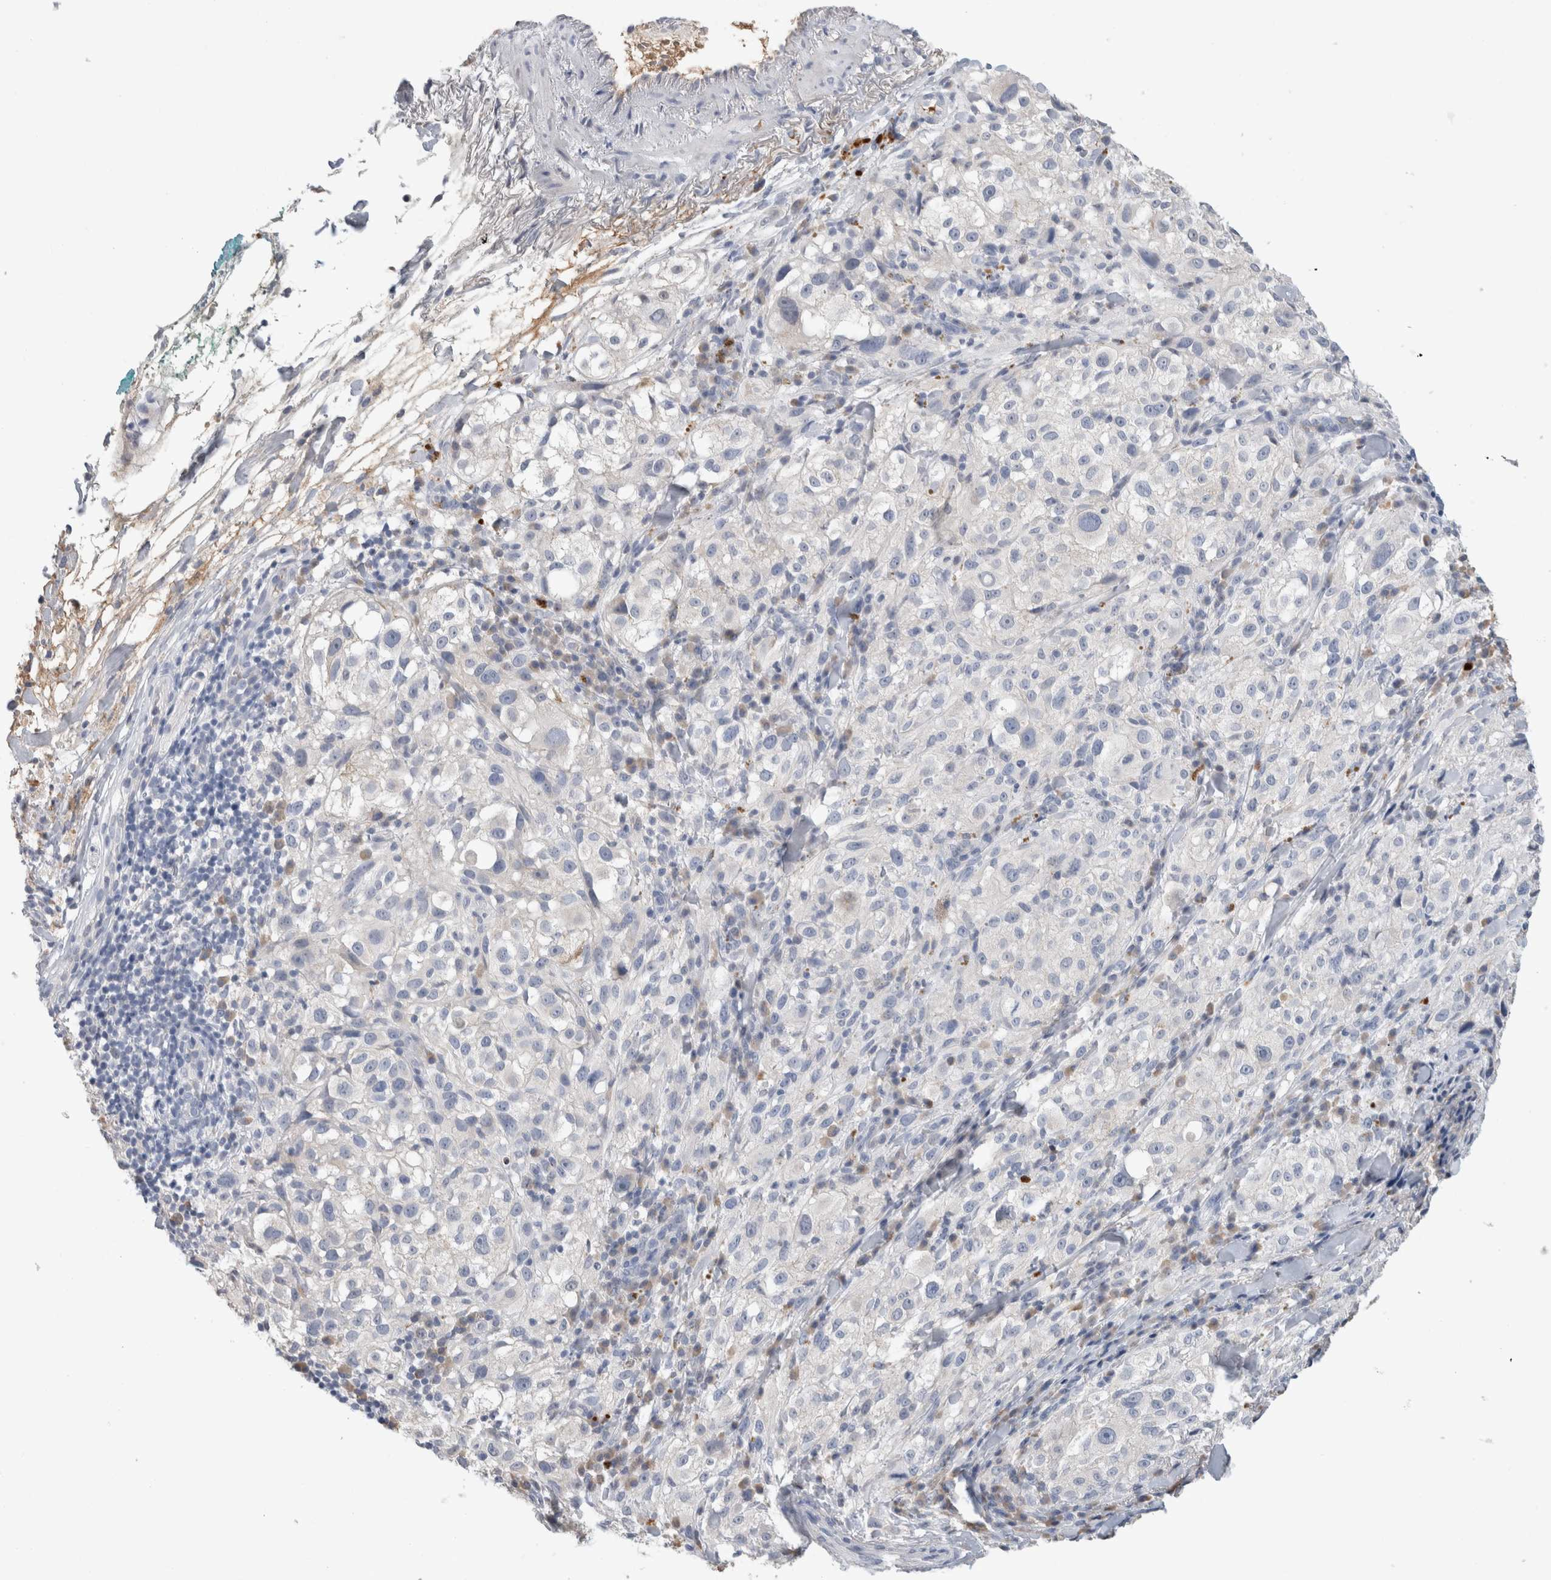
{"staining": {"intensity": "negative", "quantity": "none", "location": "none"}, "tissue": "melanoma", "cell_type": "Tumor cells", "image_type": "cancer", "snomed": [{"axis": "morphology", "description": "Necrosis, NOS"}, {"axis": "morphology", "description": "Malignant melanoma, NOS"}, {"axis": "topography", "description": "Skin"}], "caption": "Human malignant melanoma stained for a protein using immunohistochemistry (IHC) demonstrates no expression in tumor cells.", "gene": "SCGB1A1", "patient": {"sex": "female", "age": 87}}